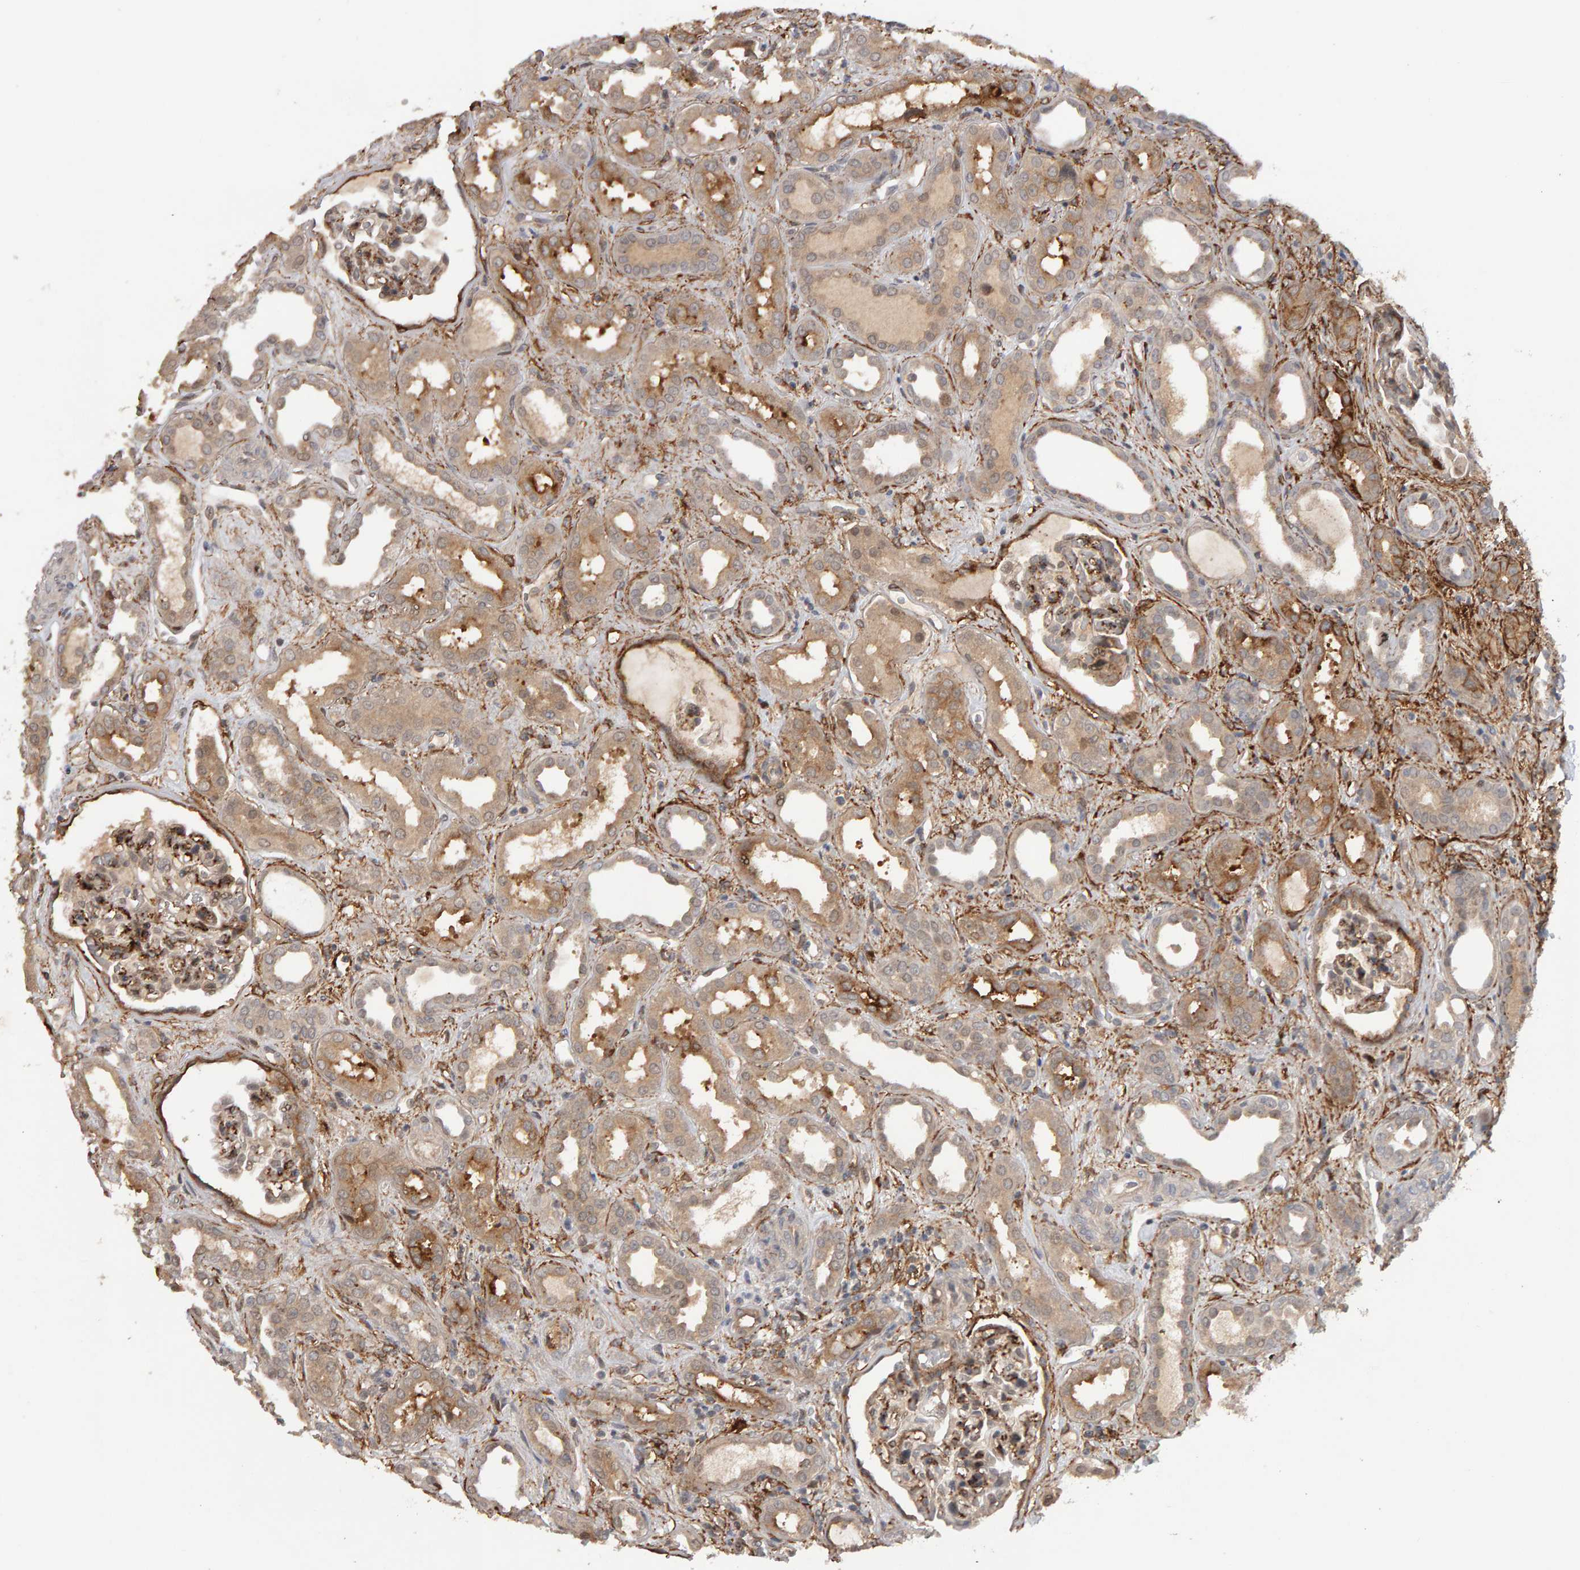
{"staining": {"intensity": "moderate", "quantity": "25%-75%", "location": "cytoplasmic/membranous"}, "tissue": "kidney", "cell_type": "Cells in glomeruli", "image_type": "normal", "snomed": [{"axis": "morphology", "description": "Normal tissue, NOS"}, {"axis": "topography", "description": "Kidney"}], "caption": "An immunohistochemistry (IHC) photomicrograph of unremarkable tissue is shown. Protein staining in brown shows moderate cytoplasmic/membranous positivity in kidney within cells in glomeruli. (DAB IHC with brightfield microscopy, high magnification).", "gene": "CDCA5", "patient": {"sex": "male", "age": 59}}